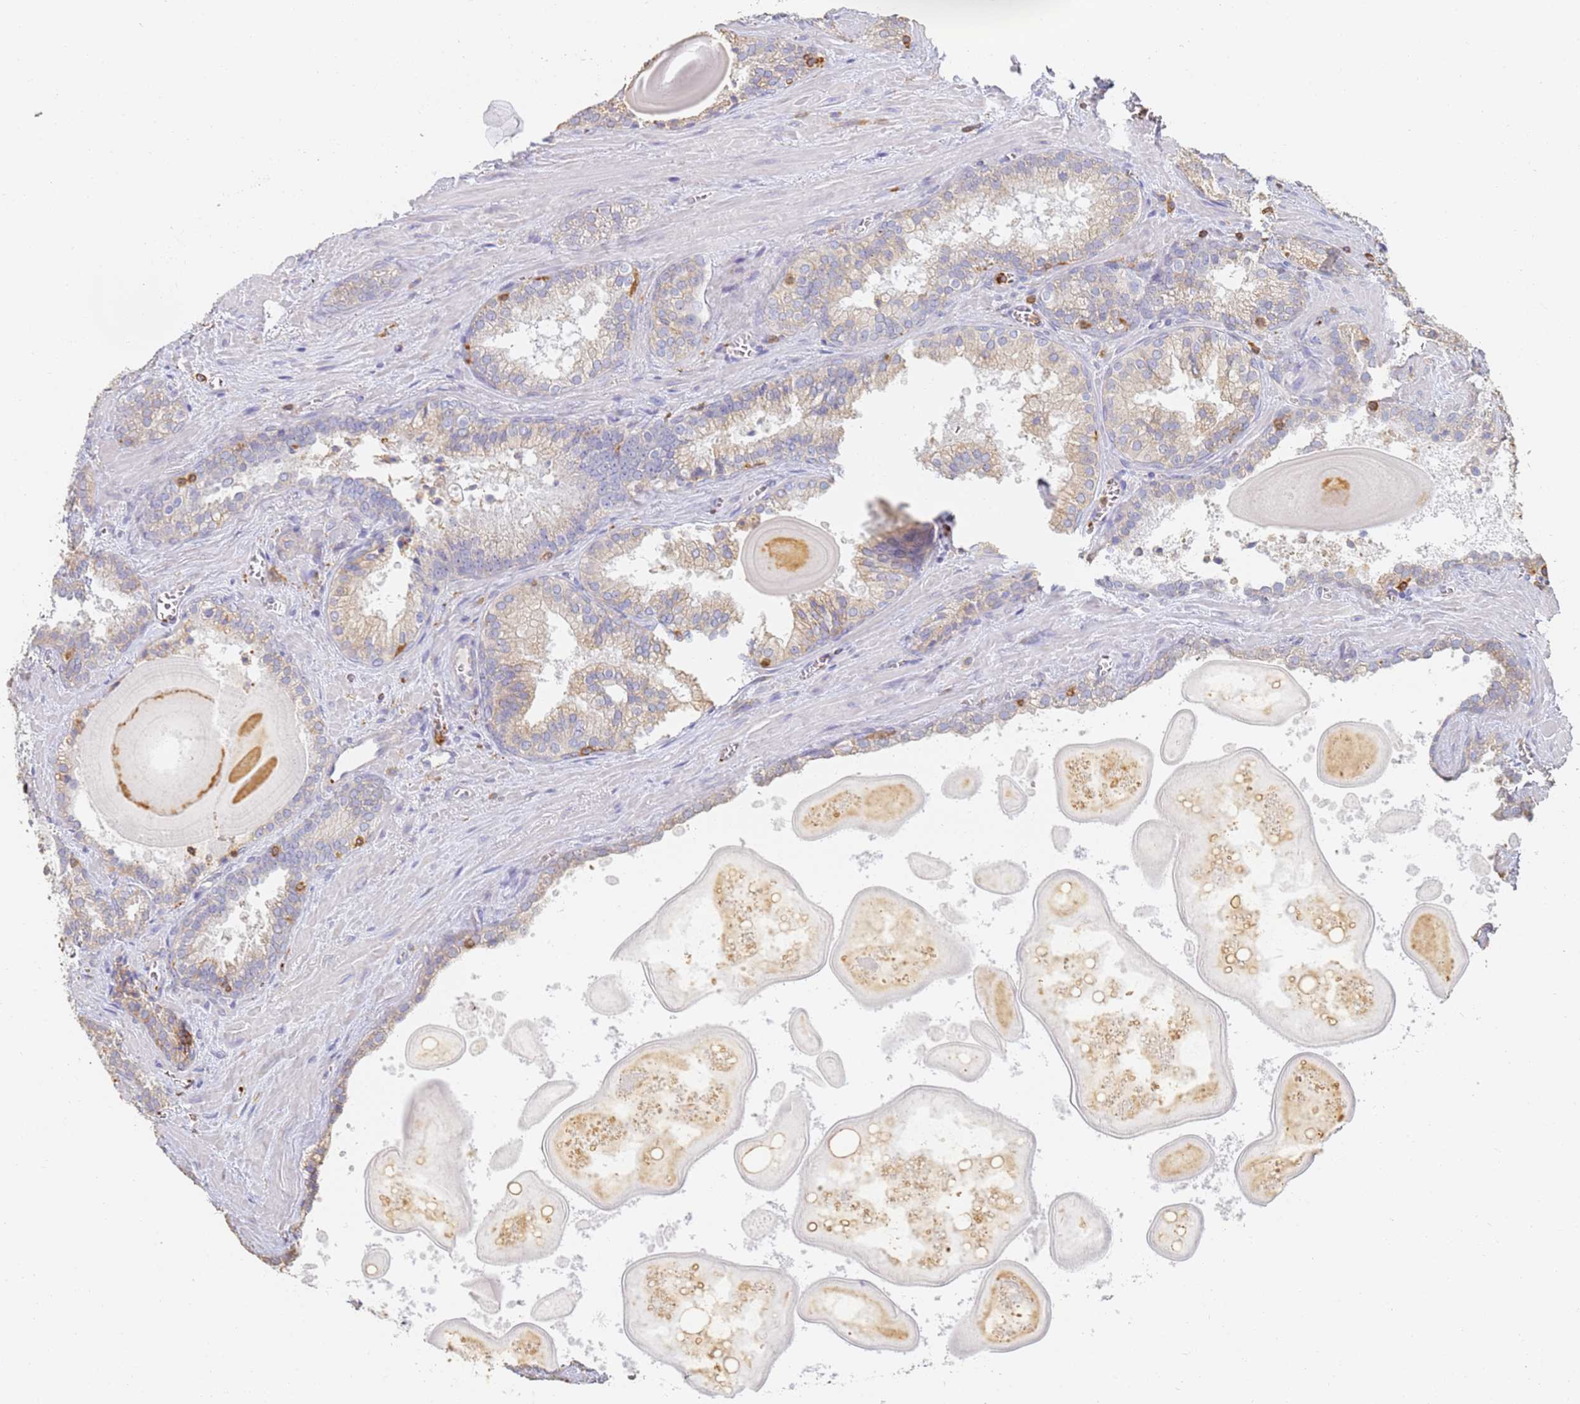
{"staining": {"intensity": "weak", "quantity": "<25%", "location": "cytoplasmic/membranous"}, "tissue": "prostate cancer", "cell_type": "Tumor cells", "image_type": "cancer", "snomed": [{"axis": "morphology", "description": "Adenocarcinoma, High grade"}, {"axis": "topography", "description": "Prostate"}], "caption": "A high-resolution image shows immunohistochemistry staining of high-grade adenocarcinoma (prostate), which displays no significant staining in tumor cells. Brightfield microscopy of IHC stained with DAB (3,3'-diaminobenzidine) (brown) and hematoxylin (blue), captured at high magnification.", "gene": "BIN2", "patient": {"sex": "male", "age": 66}}